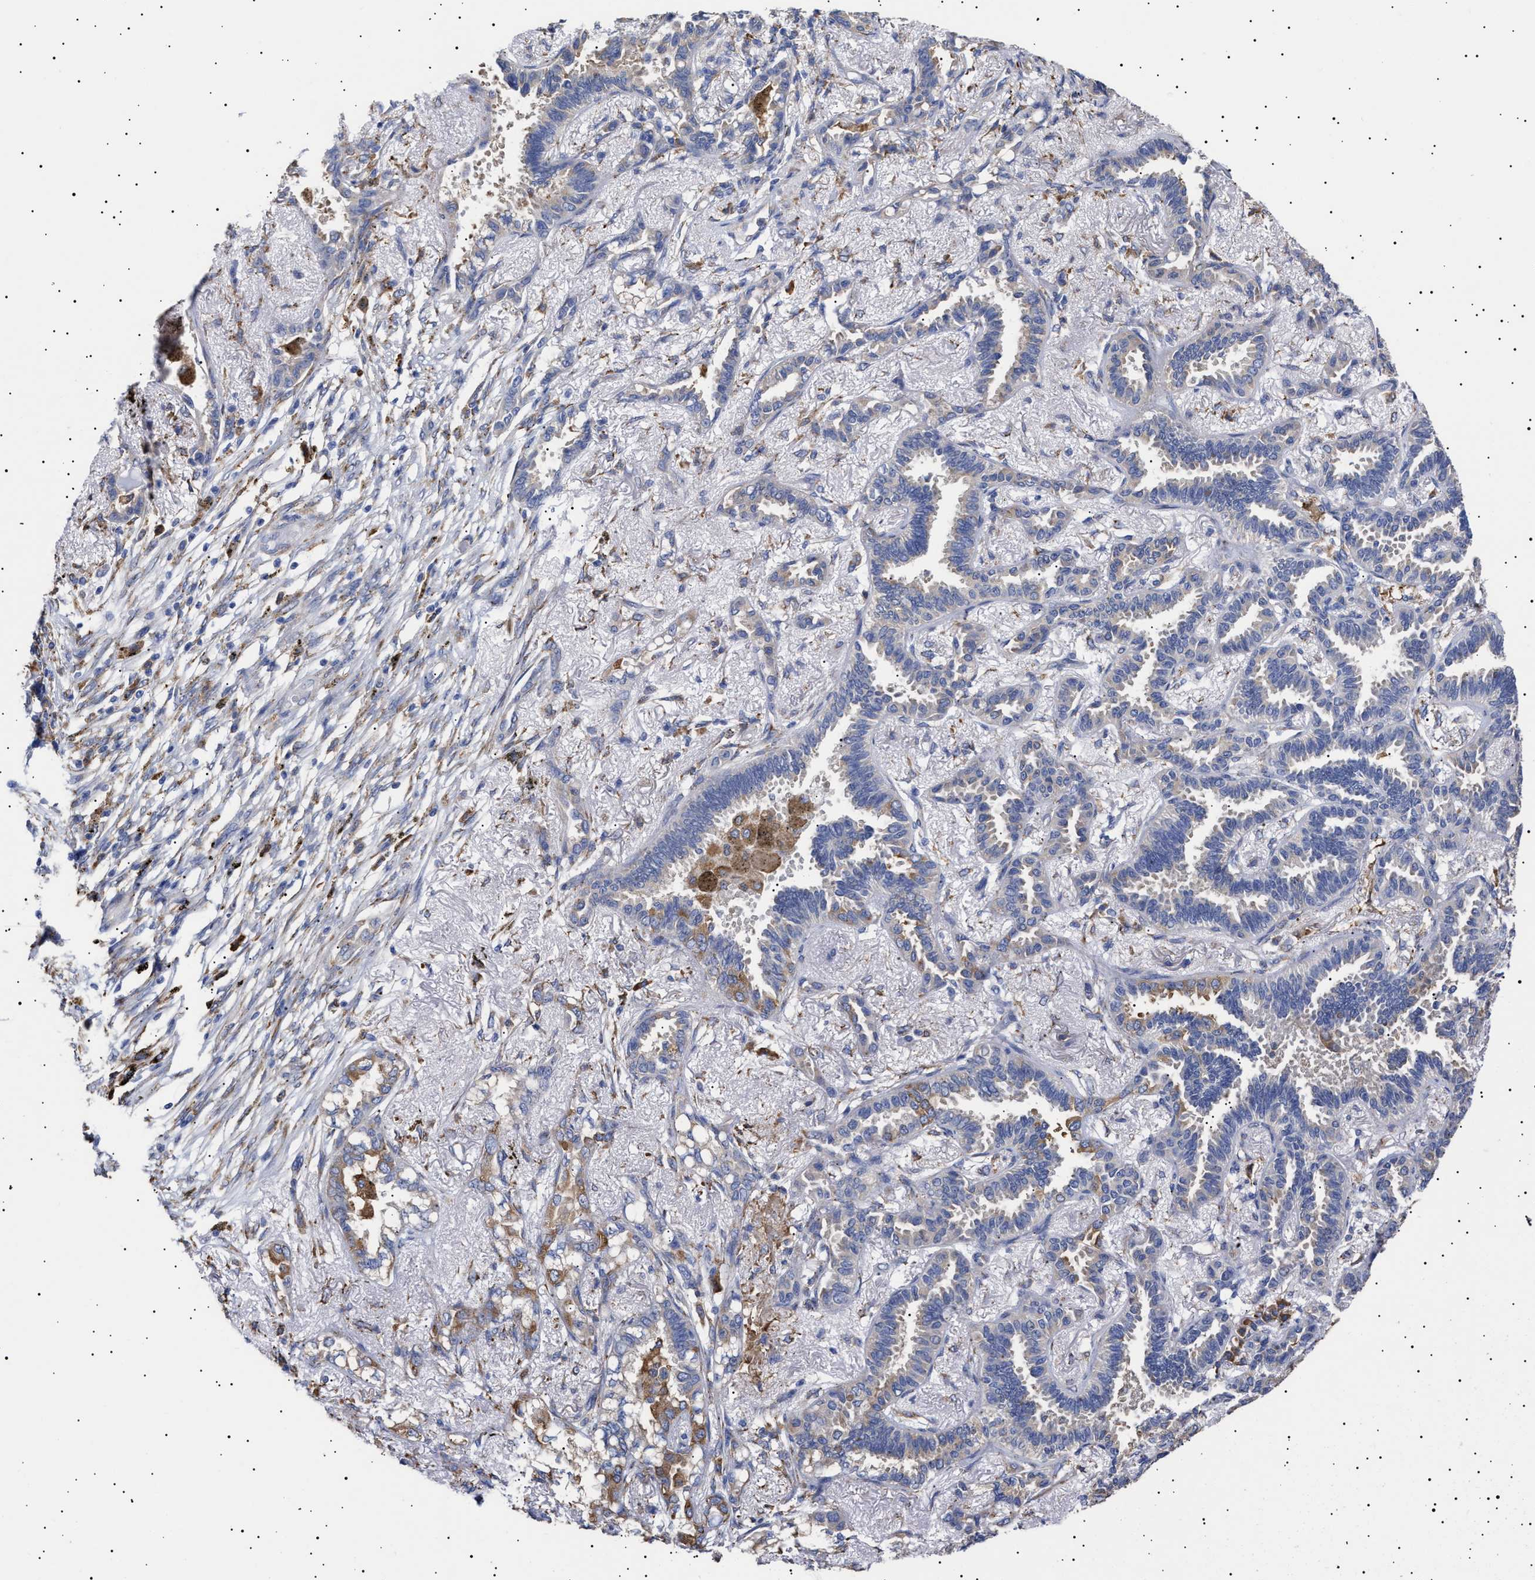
{"staining": {"intensity": "negative", "quantity": "none", "location": "none"}, "tissue": "lung cancer", "cell_type": "Tumor cells", "image_type": "cancer", "snomed": [{"axis": "morphology", "description": "Adenocarcinoma, NOS"}, {"axis": "topography", "description": "Lung"}], "caption": "This is a photomicrograph of immunohistochemistry (IHC) staining of lung cancer, which shows no positivity in tumor cells. (Immunohistochemistry, brightfield microscopy, high magnification).", "gene": "ERCC6L2", "patient": {"sex": "male", "age": 59}}